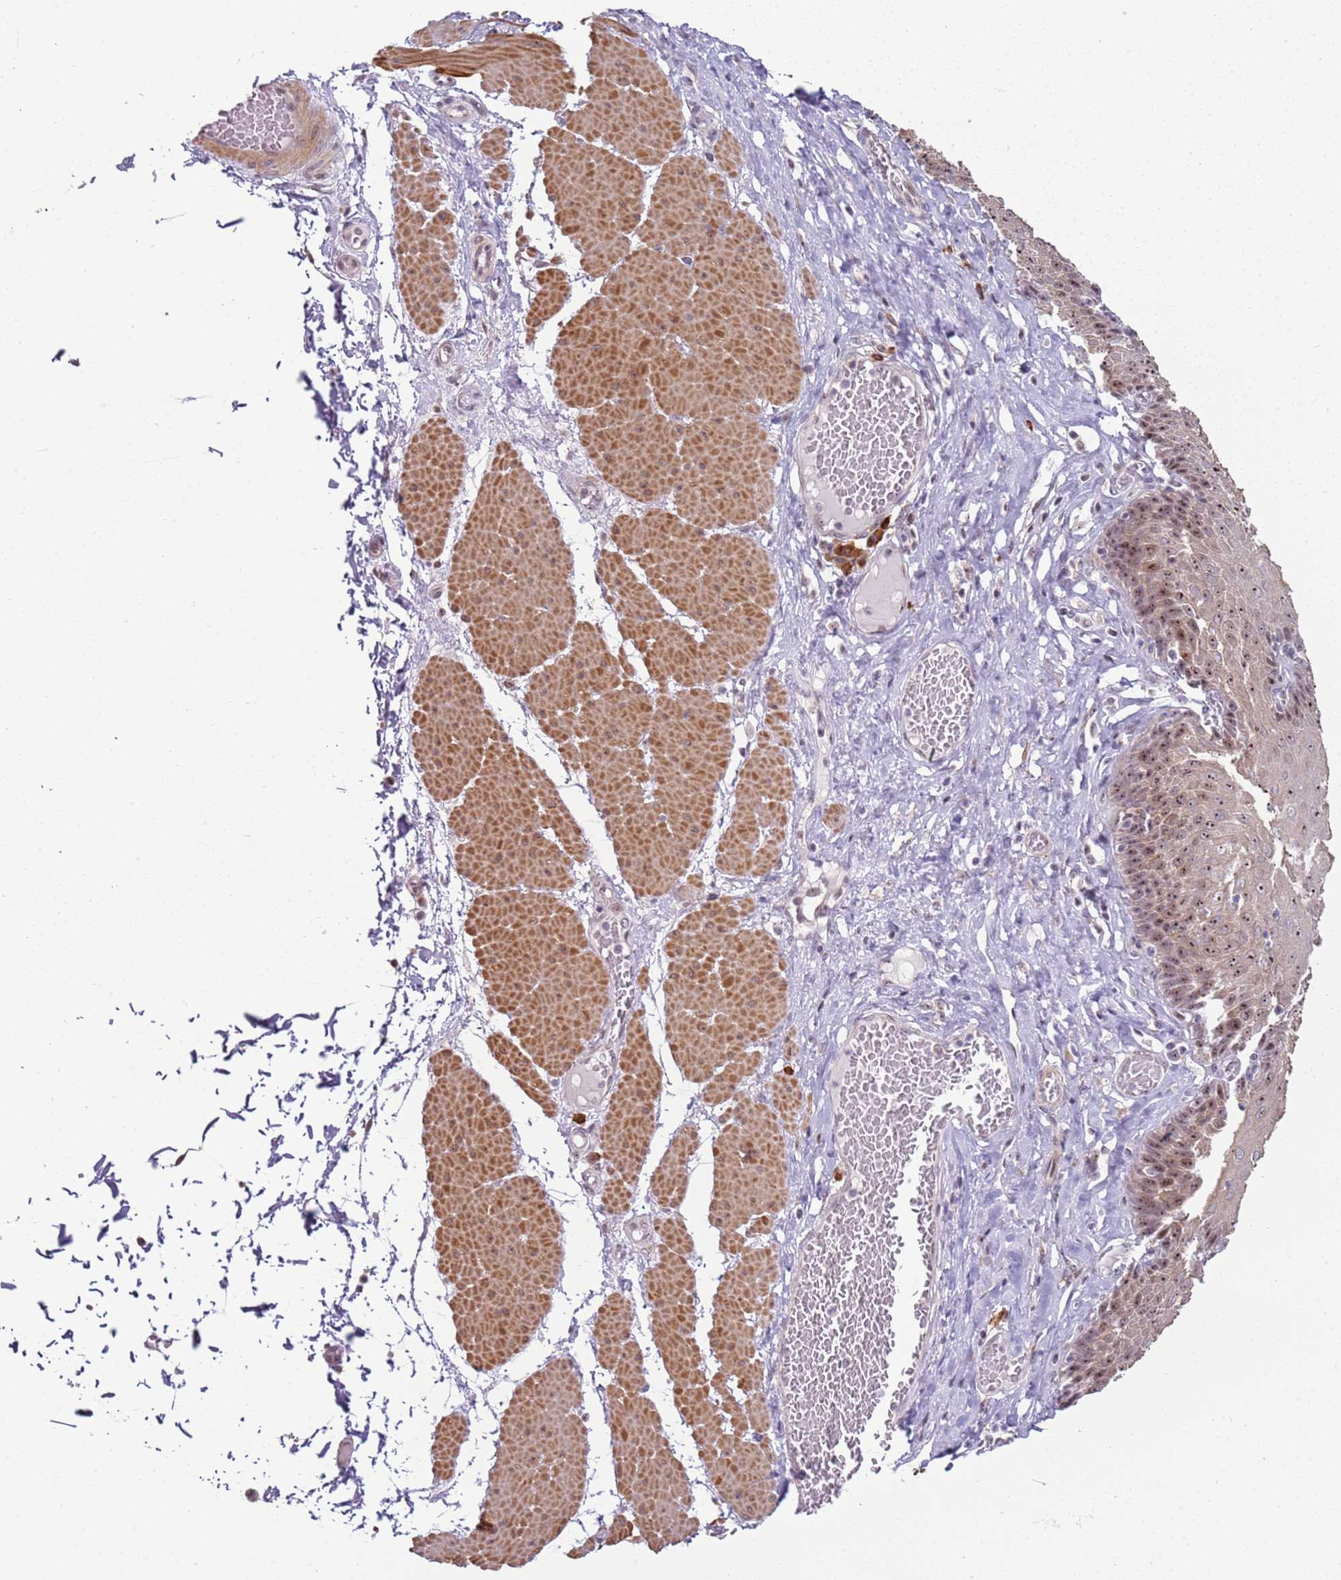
{"staining": {"intensity": "moderate", "quantity": ">75%", "location": "nuclear"}, "tissue": "esophagus", "cell_type": "Squamous epithelial cells", "image_type": "normal", "snomed": [{"axis": "morphology", "description": "Normal tissue, NOS"}, {"axis": "topography", "description": "Esophagus"}], "caption": "Benign esophagus demonstrates moderate nuclear positivity in about >75% of squamous epithelial cells The staining is performed using DAB (3,3'-diaminobenzidine) brown chromogen to label protein expression. The nuclei are counter-stained blue using hematoxylin..", "gene": "UCMA", "patient": {"sex": "male", "age": 60}}